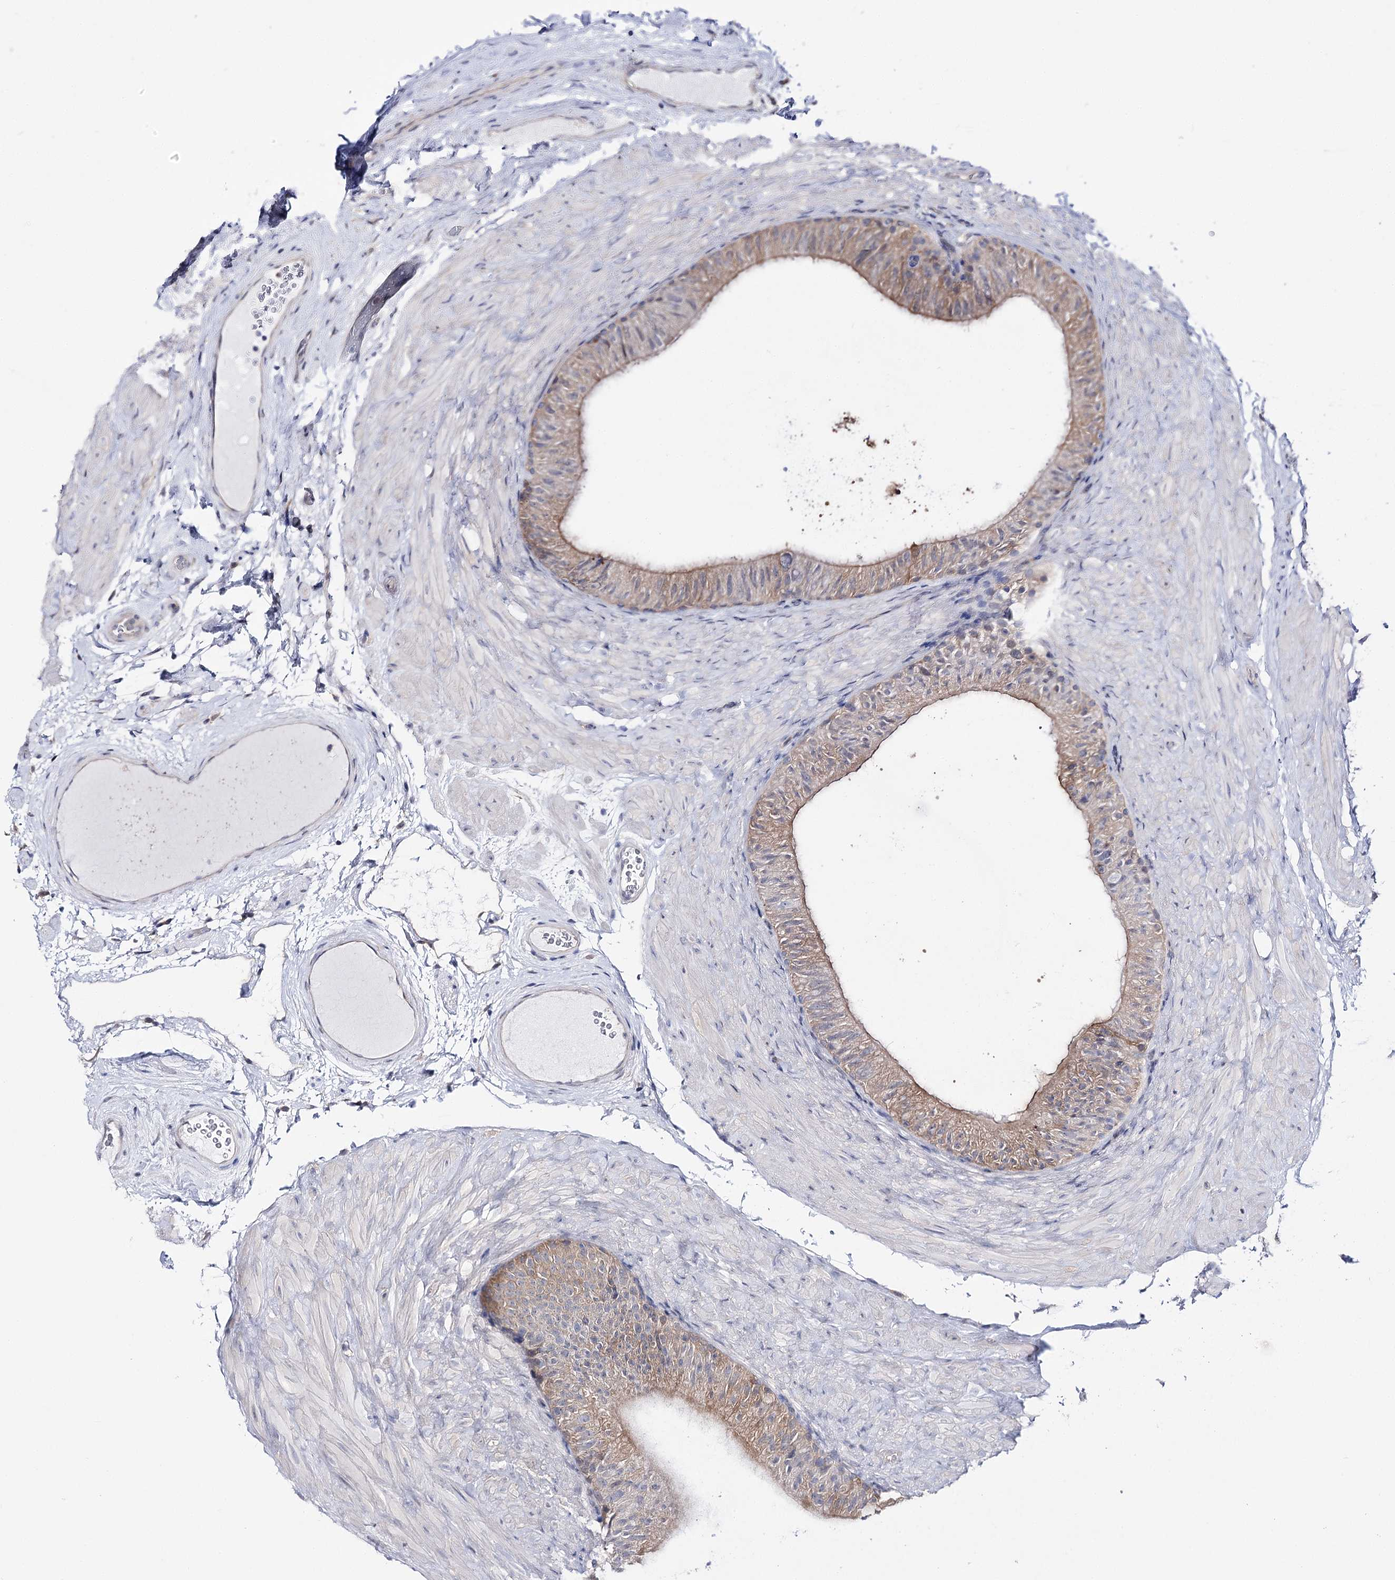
{"staining": {"intensity": "weak", "quantity": "25%-75%", "location": "cytoplasmic/membranous"}, "tissue": "epididymis", "cell_type": "Glandular cells", "image_type": "normal", "snomed": [{"axis": "morphology", "description": "Normal tissue, NOS"}, {"axis": "topography", "description": "Epididymis"}], "caption": "Epididymis stained with a brown dye shows weak cytoplasmic/membranous positive positivity in about 25%-75% of glandular cells.", "gene": "UGP2", "patient": {"sex": "male", "age": 49}}